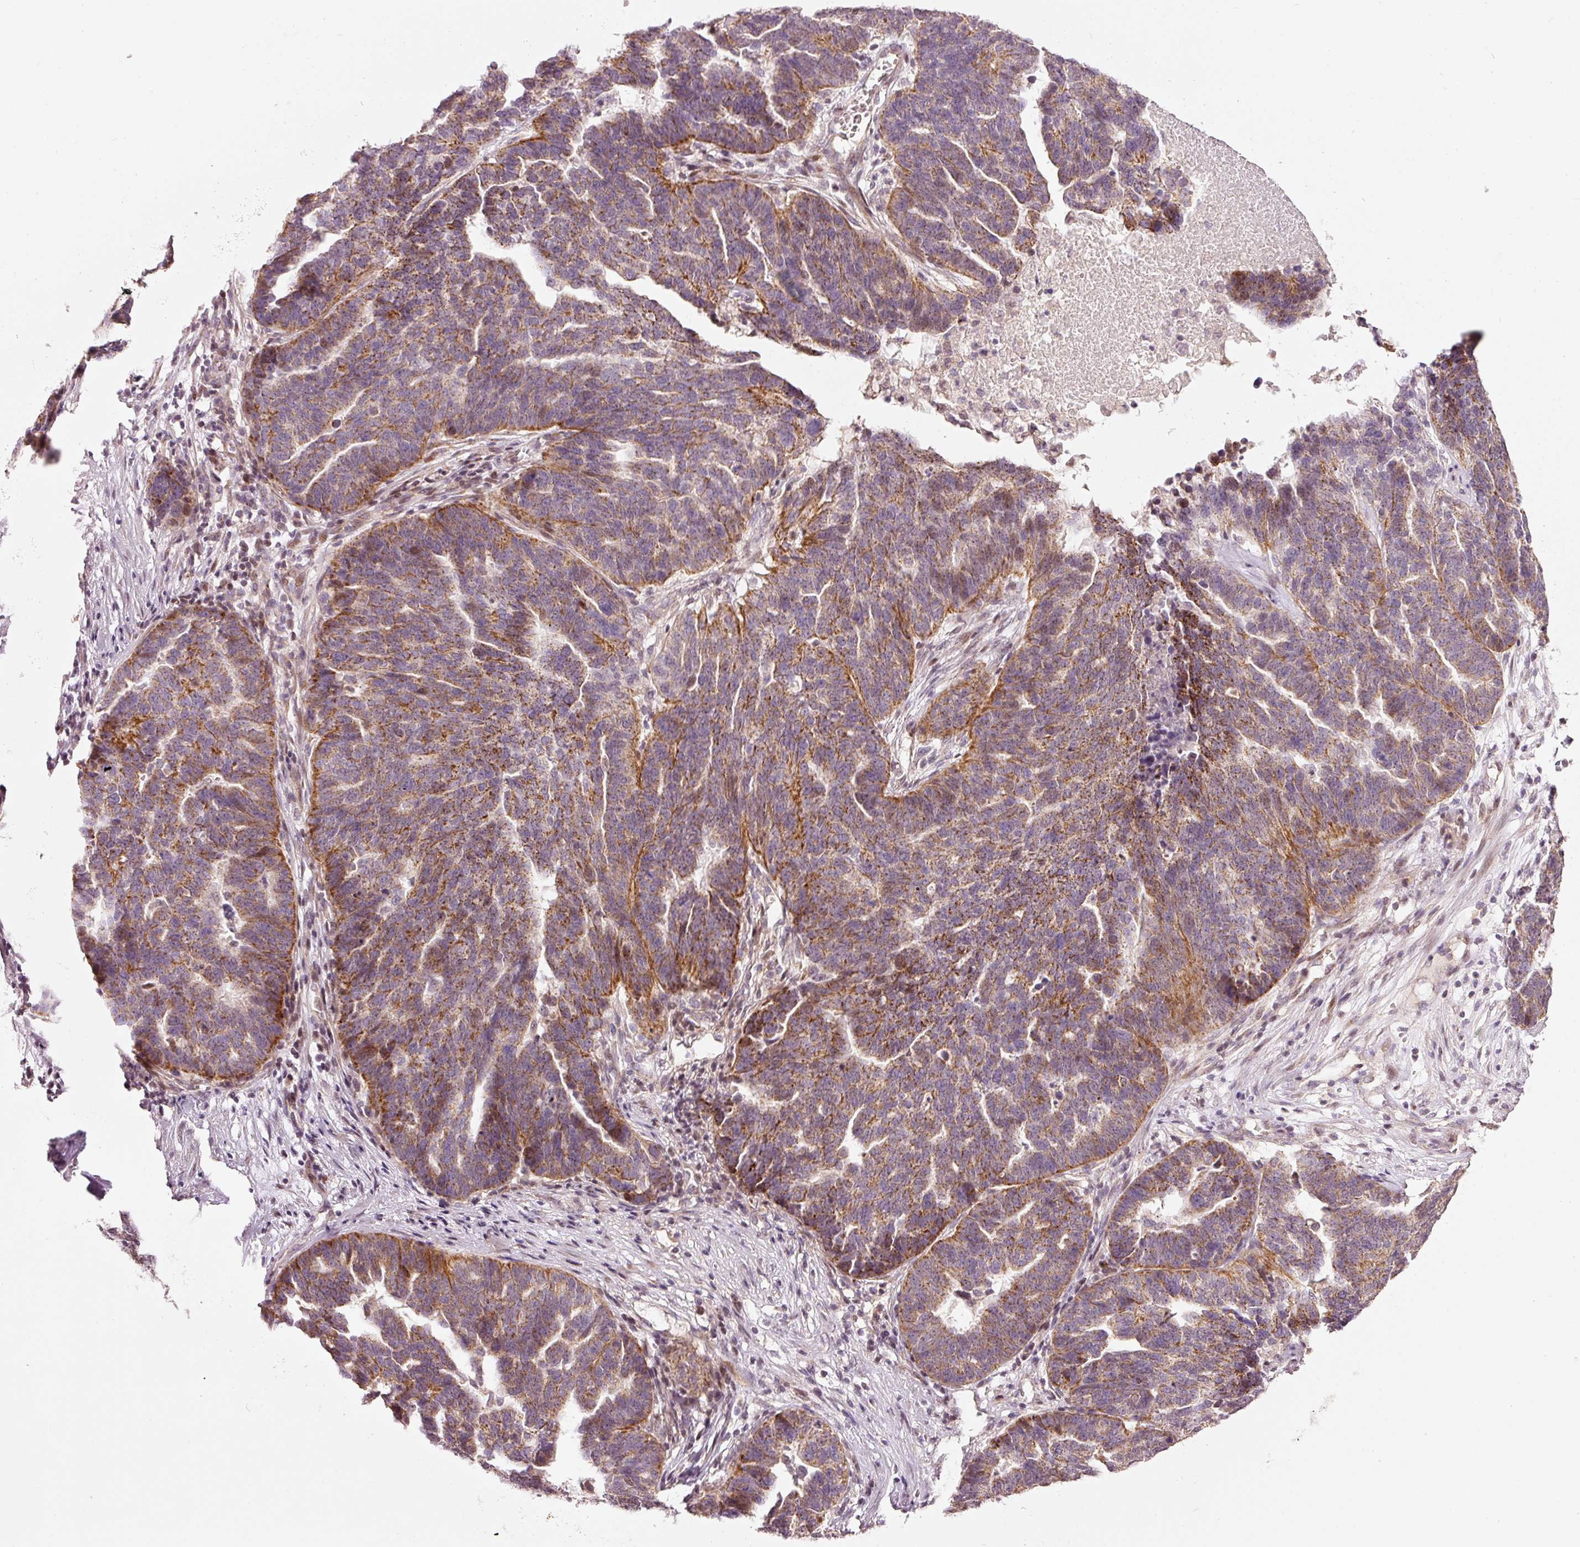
{"staining": {"intensity": "moderate", "quantity": ">75%", "location": "cytoplasmic/membranous"}, "tissue": "ovarian cancer", "cell_type": "Tumor cells", "image_type": "cancer", "snomed": [{"axis": "morphology", "description": "Cystadenocarcinoma, serous, NOS"}, {"axis": "topography", "description": "Ovary"}], "caption": "Protein staining by immunohistochemistry exhibits moderate cytoplasmic/membranous staining in about >75% of tumor cells in ovarian cancer.", "gene": "TOB2", "patient": {"sex": "female", "age": 59}}